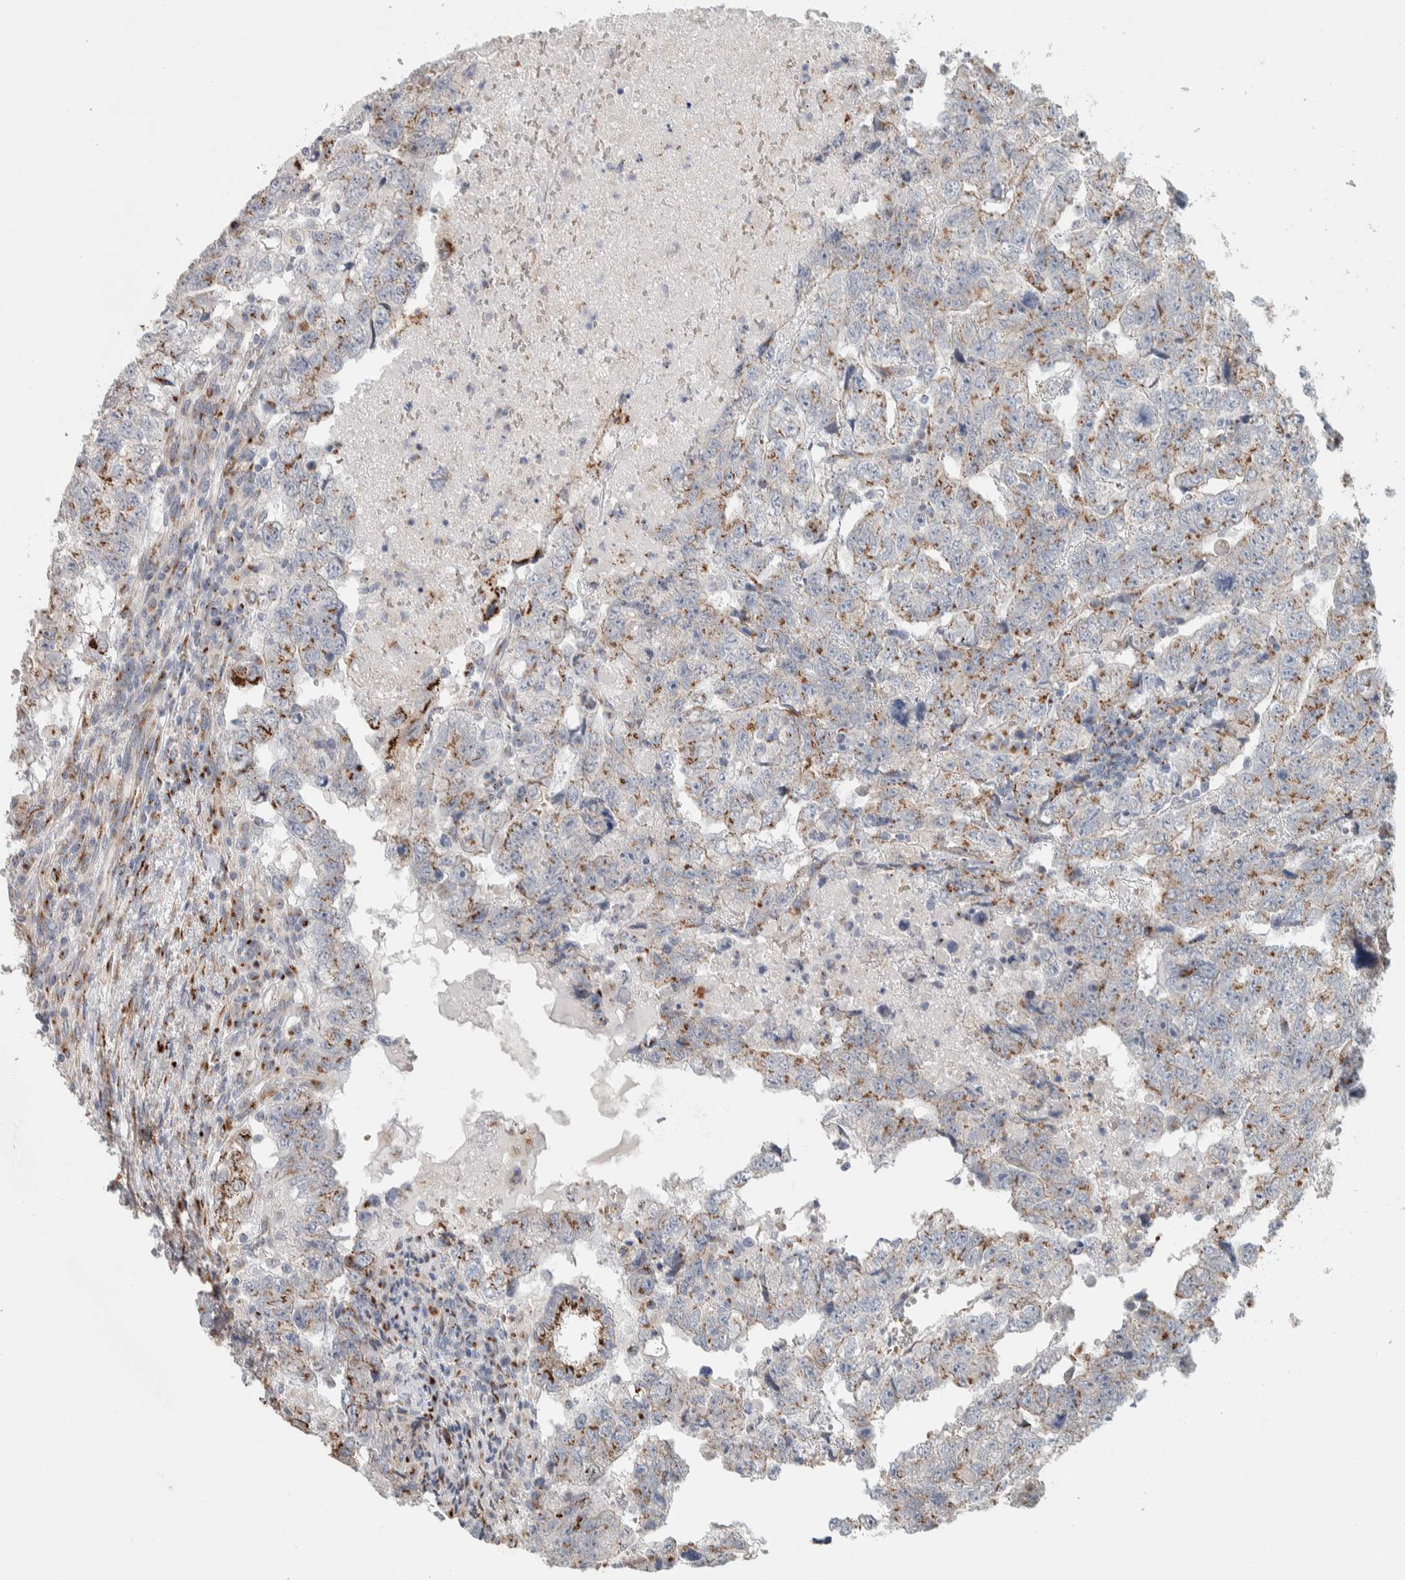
{"staining": {"intensity": "moderate", "quantity": "25%-75%", "location": "cytoplasmic/membranous"}, "tissue": "testis cancer", "cell_type": "Tumor cells", "image_type": "cancer", "snomed": [{"axis": "morphology", "description": "Carcinoma, Embryonal, NOS"}, {"axis": "topography", "description": "Testis"}], "caption": "Immunohistochemistry histopathology image of neoplastic tissue: testis embryonal carcinoma stained using immunohistochemistry (IHC) demonstrates medium levels of moderate protein expression localized specifically in the cytoplasmic/membranous of tumor cells, appearing as a cytoplasmic/membranous brown color.", "gene": "SLC38A10", "patient": {"sex": "male", "age": 36}}